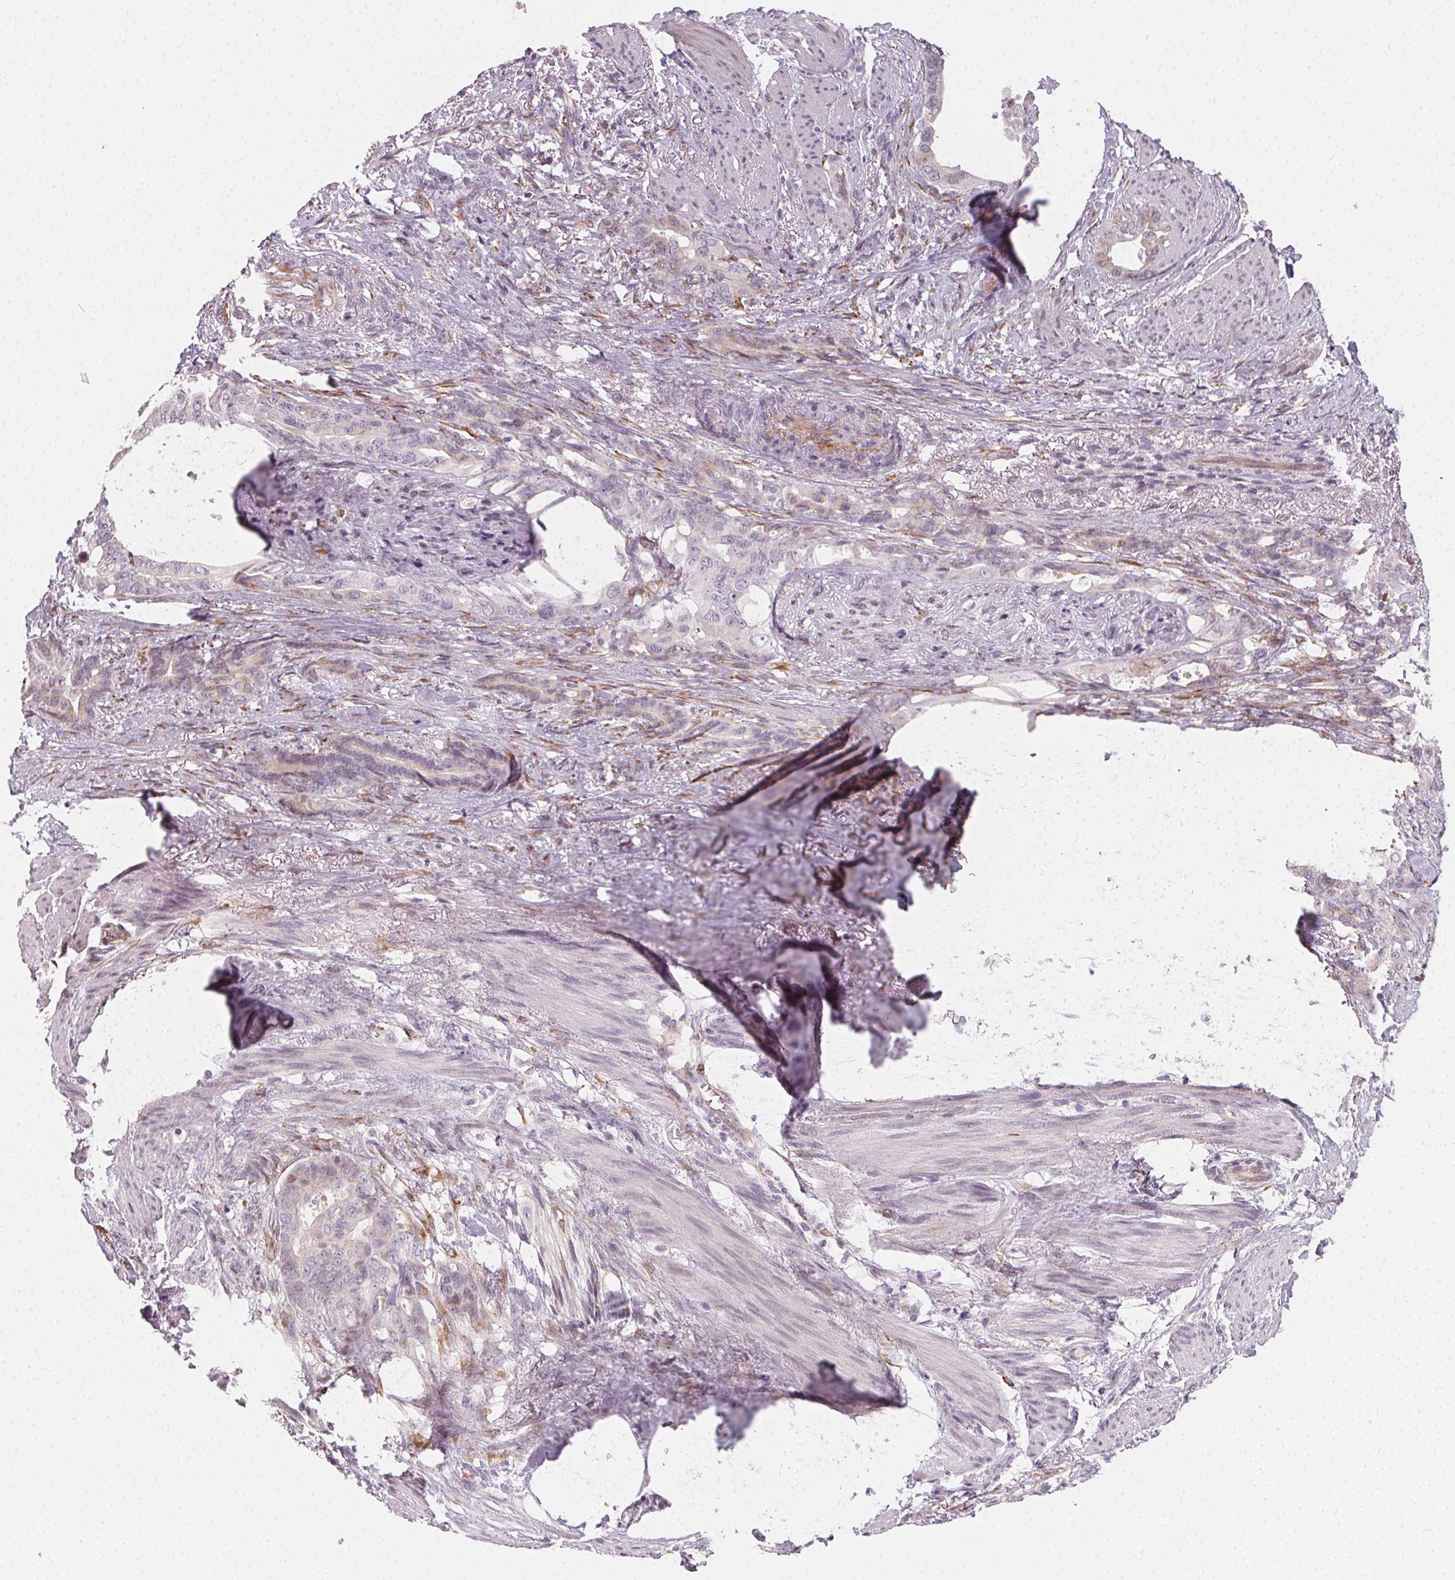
{"staining": {"intensity": "negative", "quantity": "none", "location": "none"}, "tissue": "stomach cancer", "cell_type": "Tumor cells", "image_type": "cancer", "snomed": [{"axis": "morphology", "description": "Normal tissue, NOS"}, {"axis": "morphology", "description": "Adenocarcinoma, NOS"}, {"axis": "topography", "description": "Esophagus"}, {"axis": "topography", "description": "Stomach, upper"}], "caption": "The IHC histopathology image has no significant positivity in tumor cells of stomach adenocarcinoma tissue. (Immunohistochemistry (ihc), brightfield microscopy, high magnification).", "gene": "CCDC96", "patient": {"sex": "male", "age": 62}}